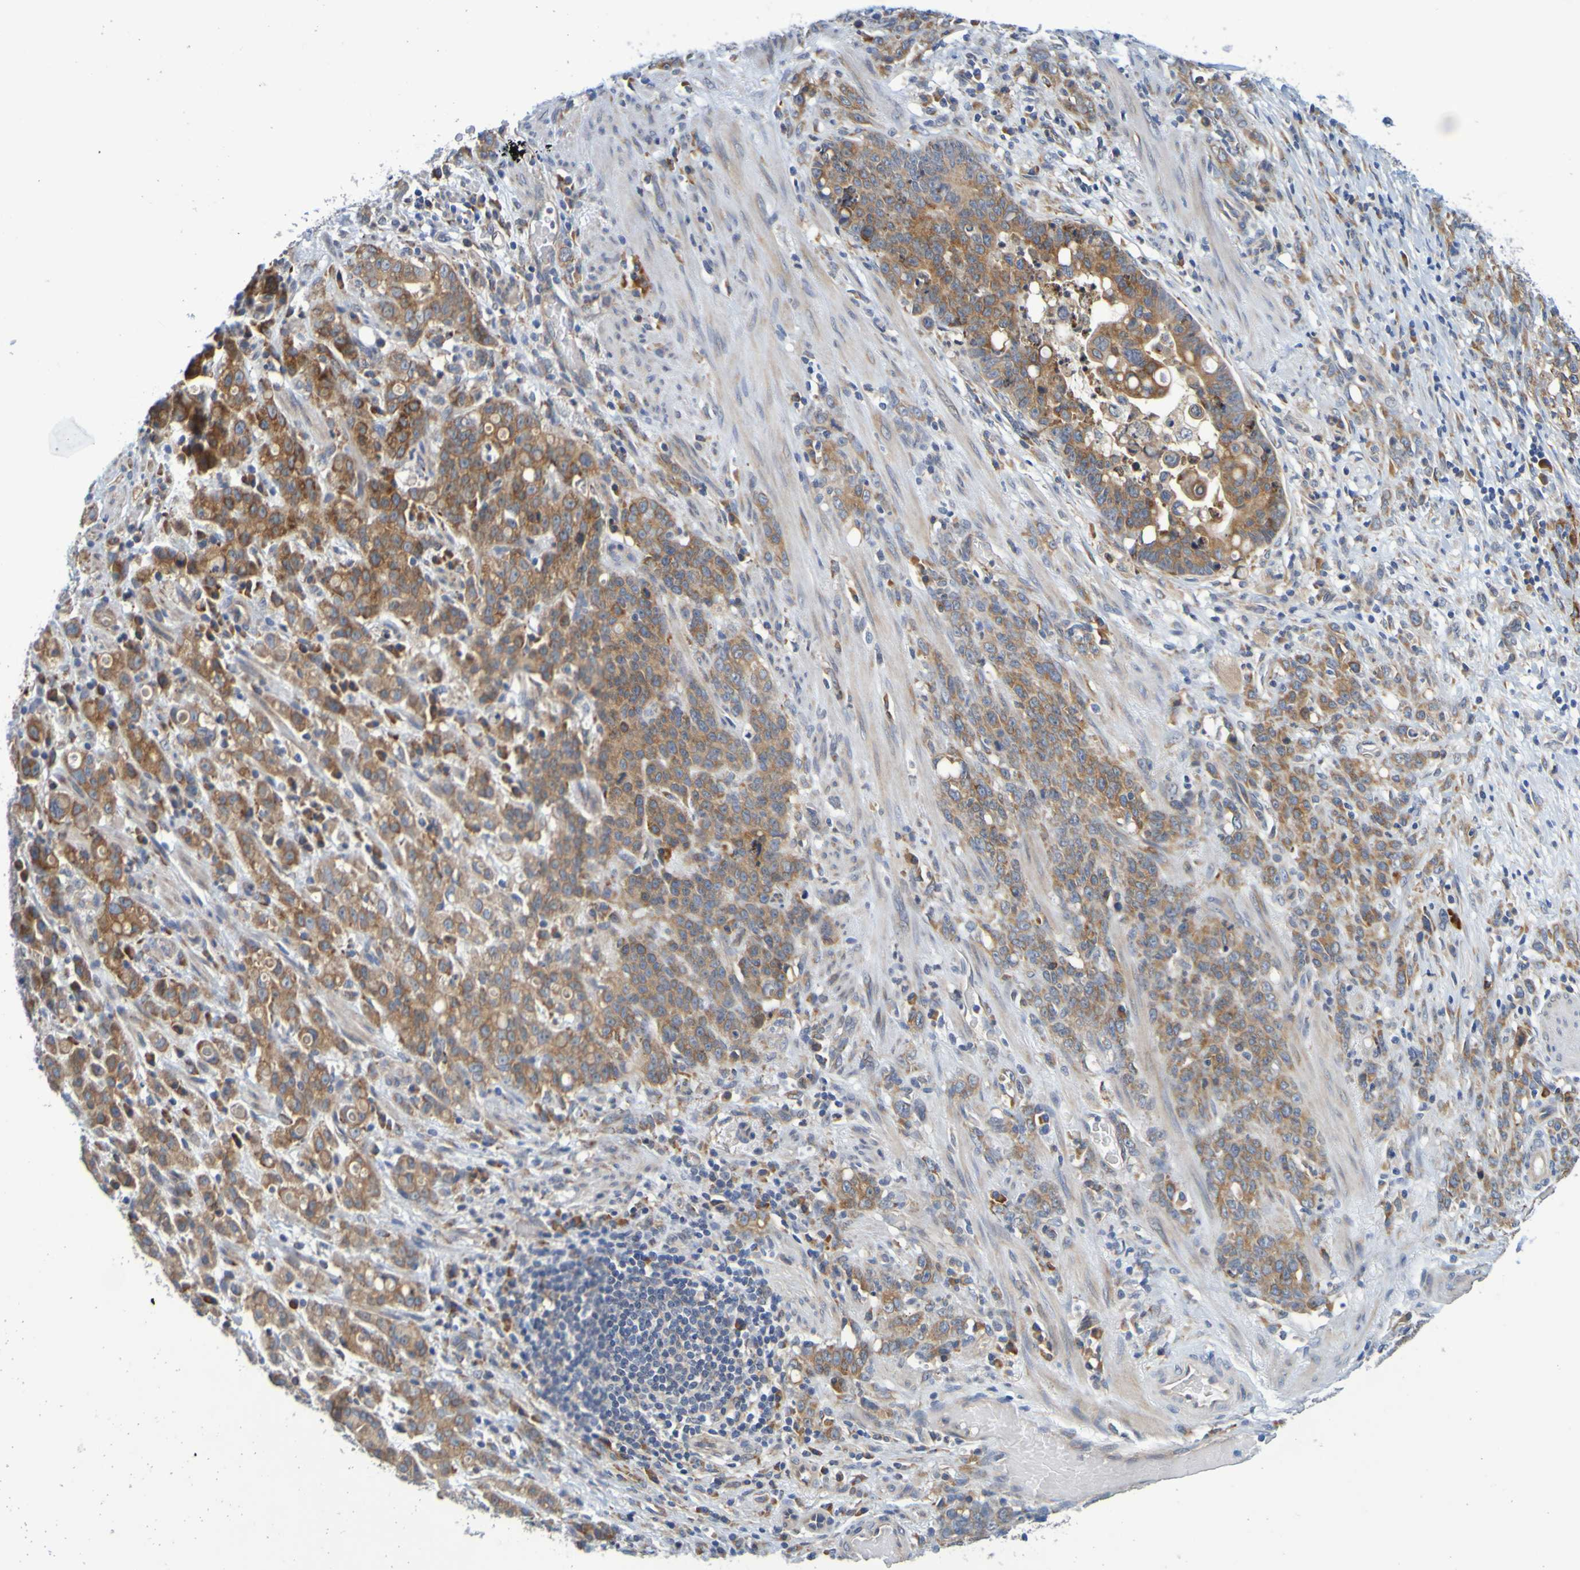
{"staining": {"intensity": "strong", "quantity": ">75%", "location": "cytoplasmic/membranous"}, "tissue": "stomach cancer", "cell_type": "Tumor cells", "image_type": "cancer", "snomed": [{"axis": "morphology", "description": "Adenocarcinoma, NOS"}, {"axis": "topography", "description": "Stomach, lower"}], "caption": "Immunohistochemical staining of human stomach cancer shows high levels of strong cytoplasmic/membranous expression in approximately >75% of tumor cells. (IHC, brightfield microscopy, high magnification).", "gene": "SIL1", "patient": {"sex": "male", "age": 88}}